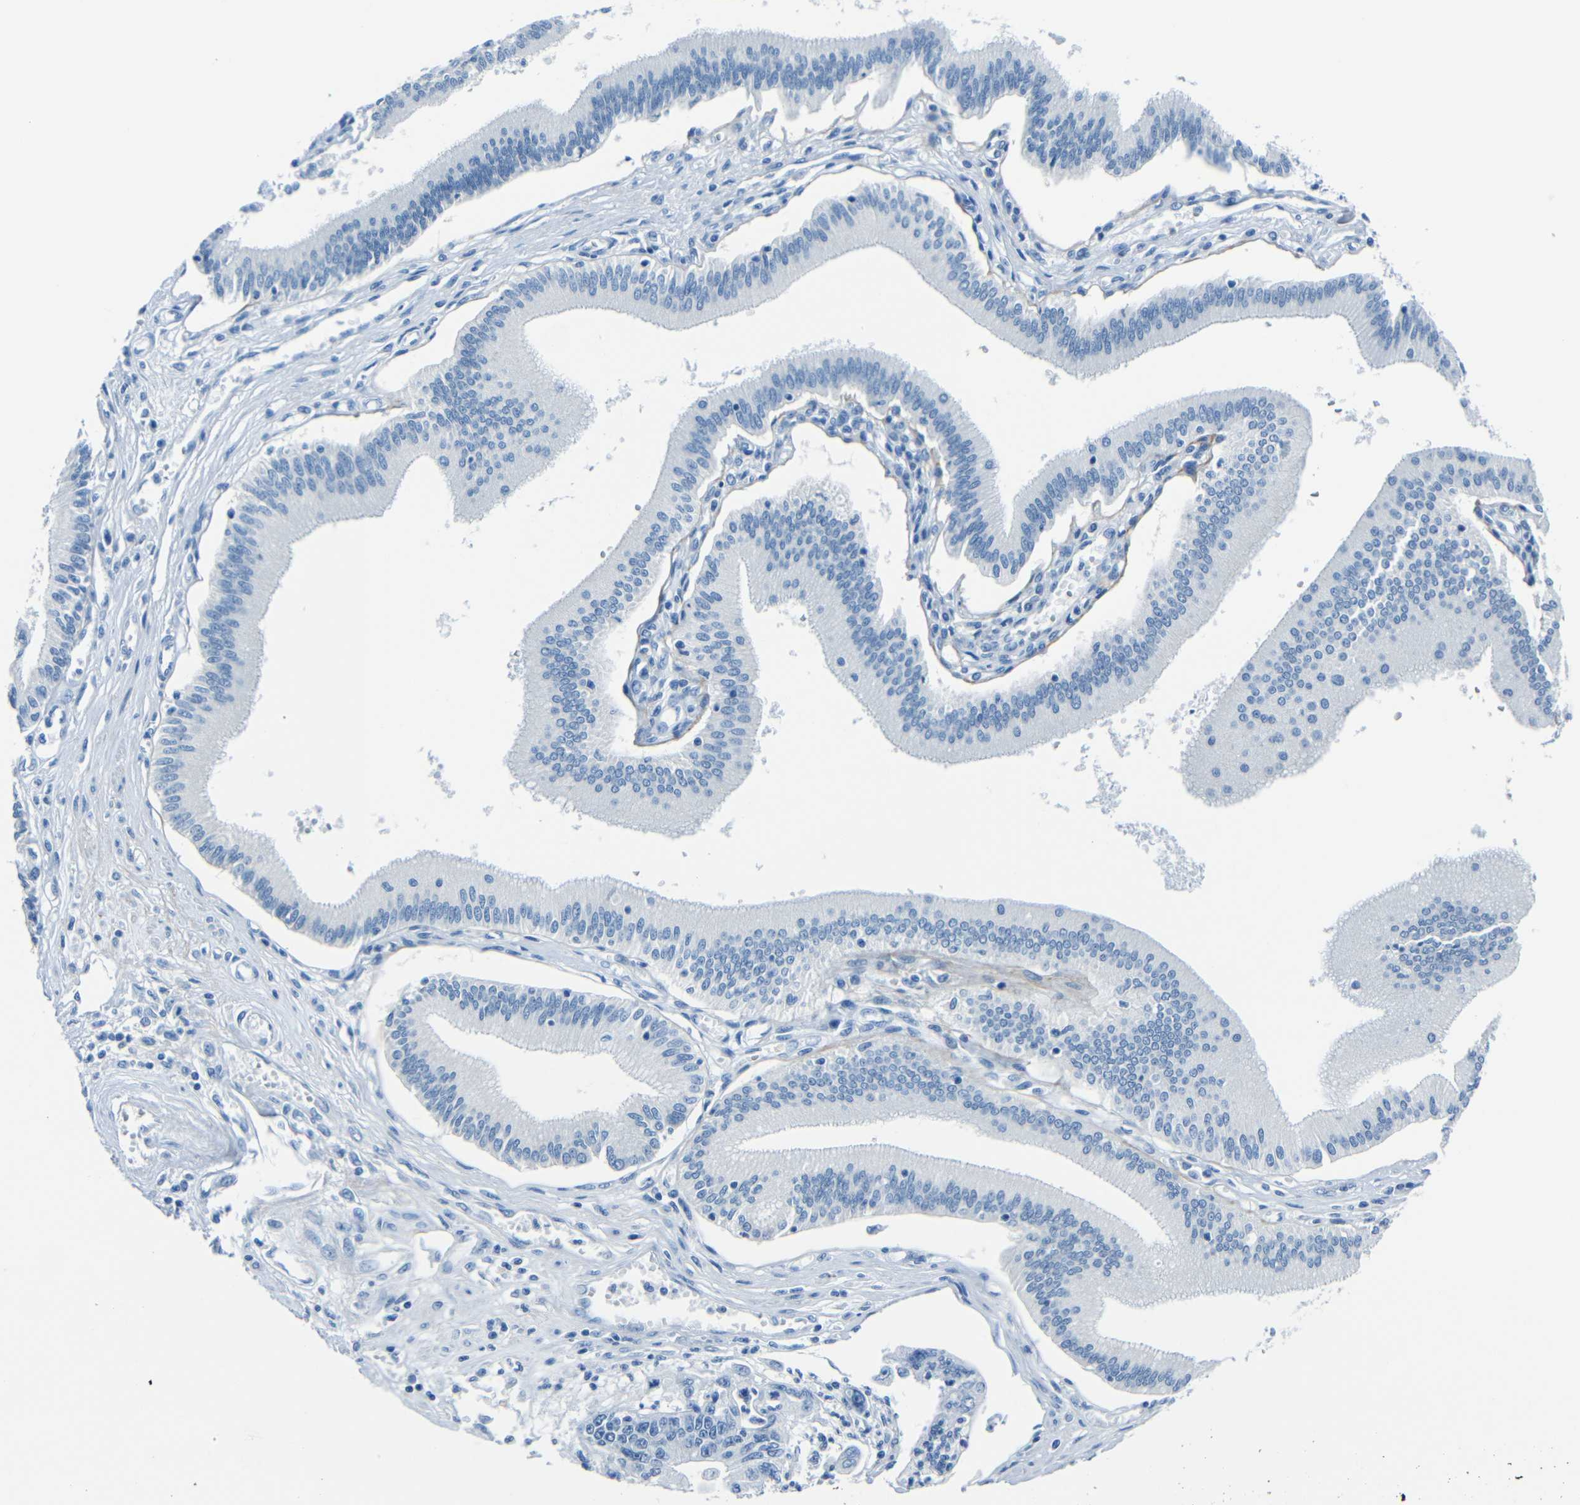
{"staining": {"intensity": "negative", "quantity": "none", "location": "none"}, "tissue": "pancreatic cancer", "cell_type": "Tumor cells", "image_type": "cancer", "snomed": [{"axis": "morphology", "description": "Adenocarcinoma, NOS"}, {"axis": "topography", "description": "Pancreas"}], "caption": "Adenocarcinoma (pancreatic) stained for a protein using IHC displays no positivity tumor cells.", "gene": "FBN2", "patient": {"sex": "male", "age": 56}}